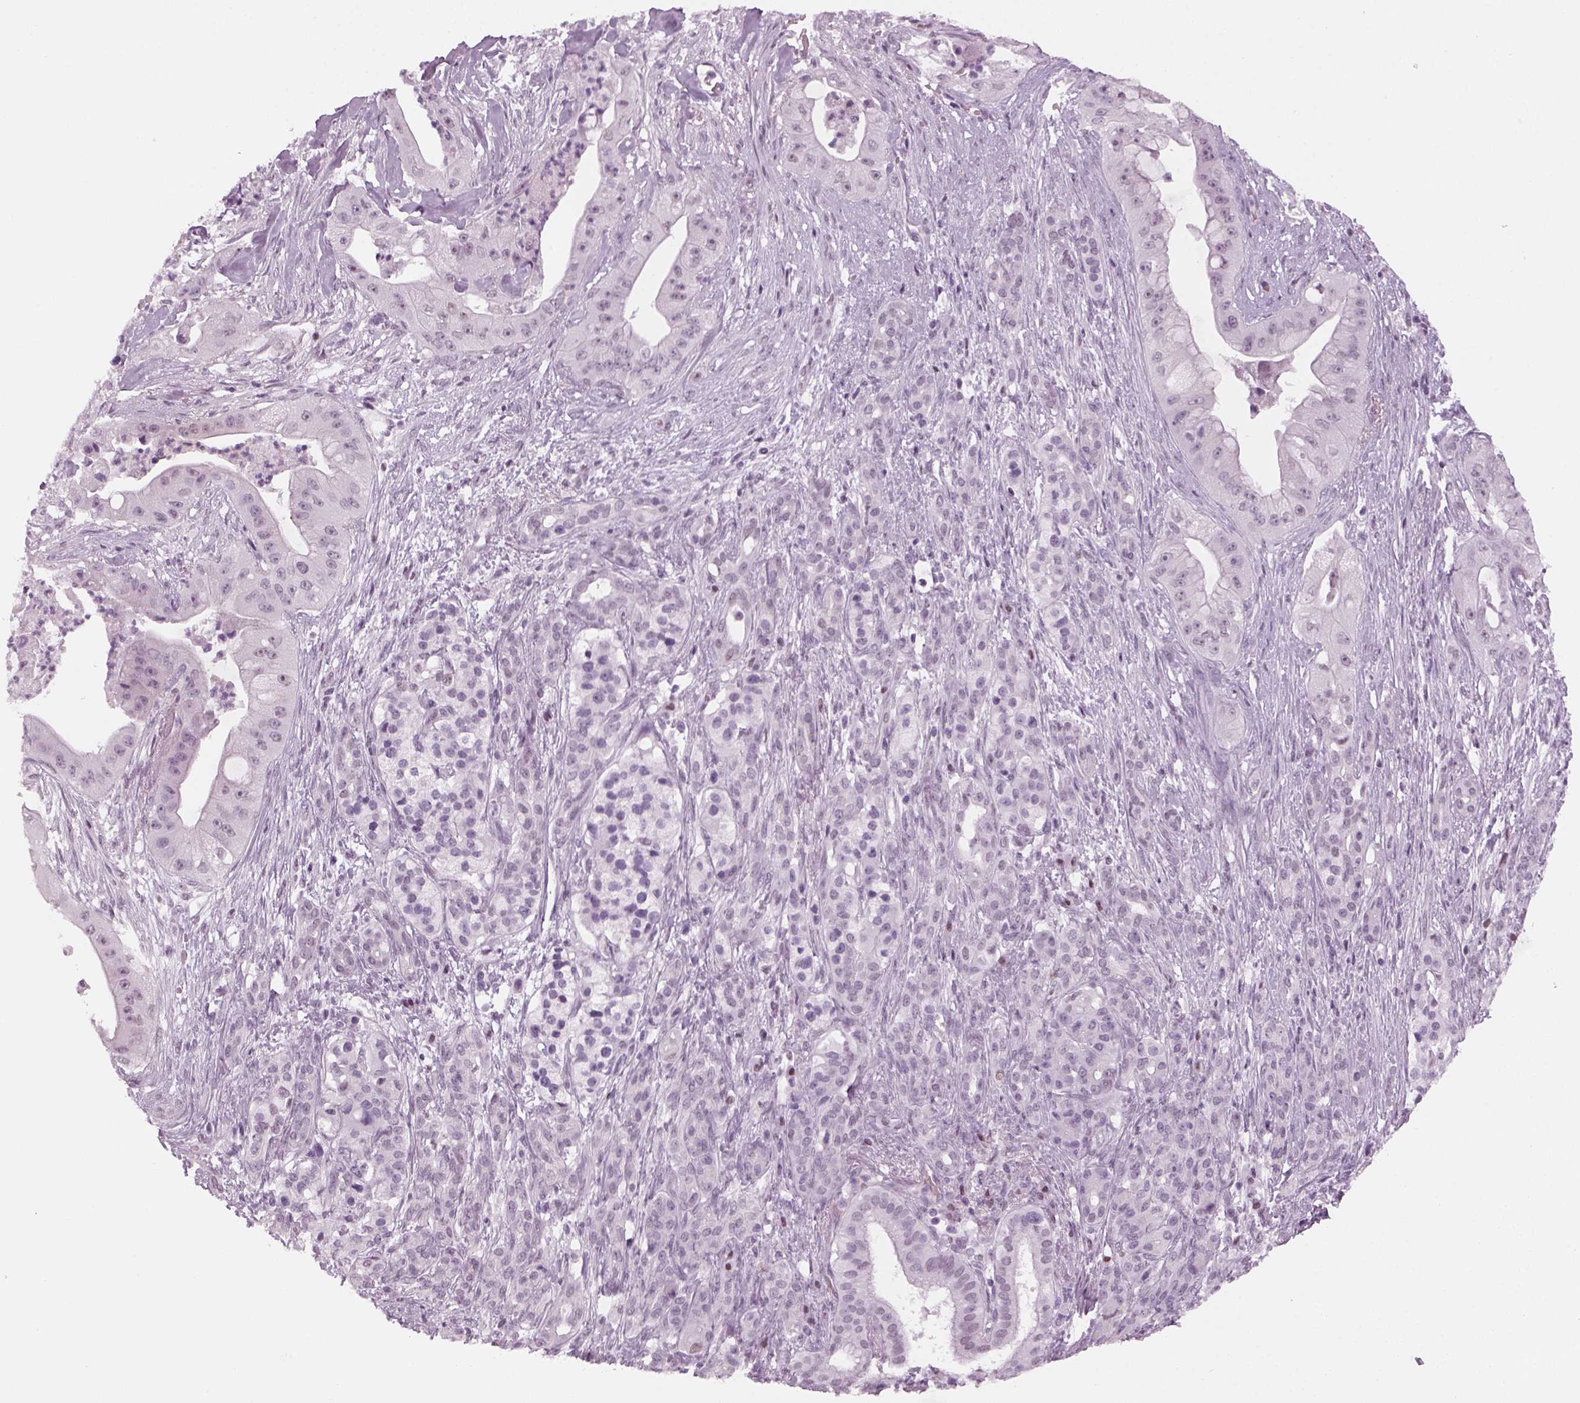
{"staining": {"intensity": "negative", "quantity": "none", "location": "none"}, "tissue": "pancreatic cancer", "cell_type": "Tumor cells", "image_type": "cancer", "snomed": [{"axis": "morphology", "description": "Normal tissue, NOS"}, {"axis": "morphology", "description": "Inflammation, NOS"}, {"axis": "morphology", "description": "Adenocarcinoma, NOS"}, {"axis": "topography", "description": "Pancreas"}], "caption": "Image shows no protein positivity in tumor cells of pancreatic cancer (adenocarcinoma) tissue.", "gene": "KCNG2", "patient": {"sex": "male", "age": 57}}